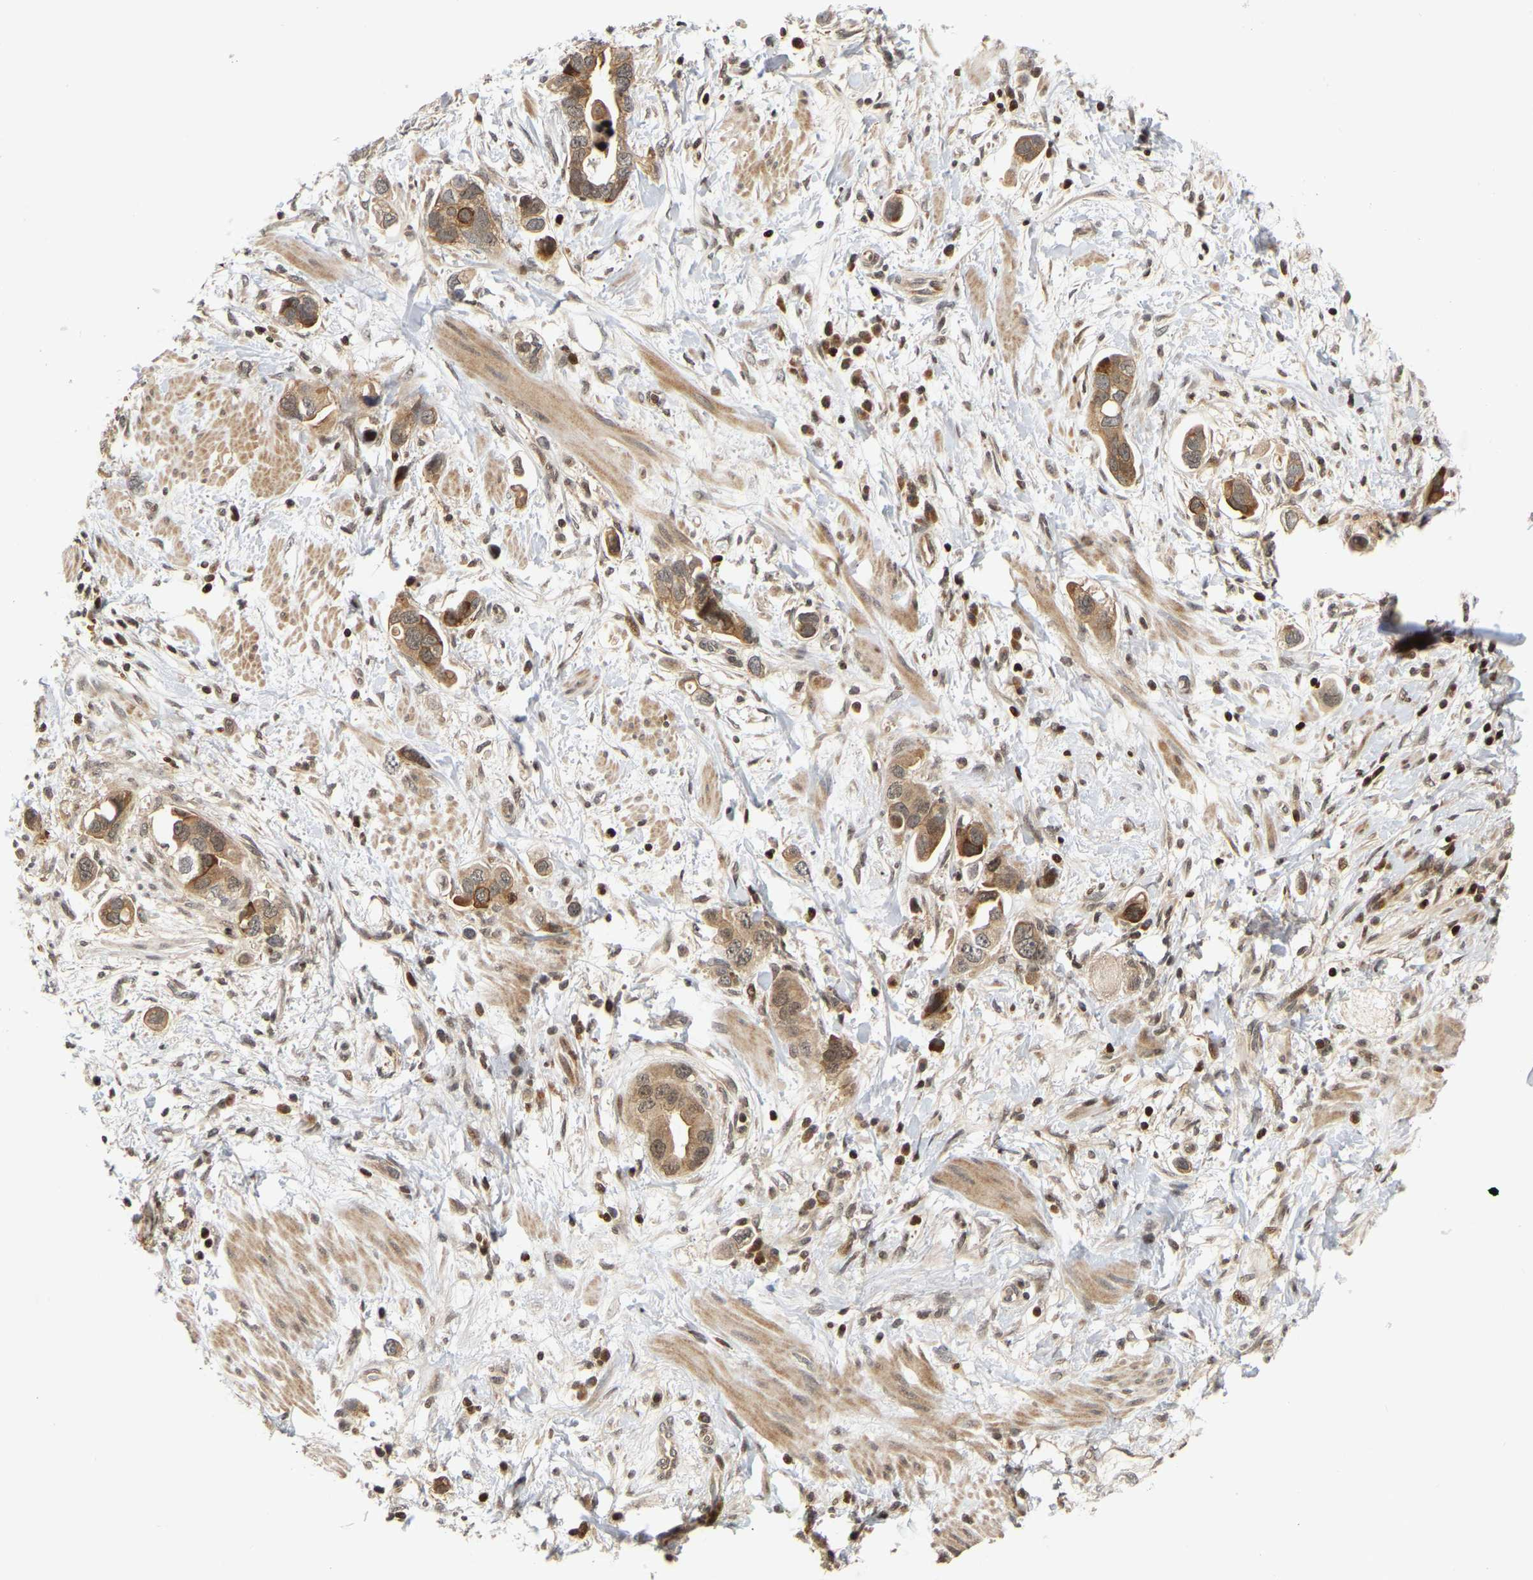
{"staining": {"intensity": "moderate", "quantity": "25%-75%", "location": "cytoplasmic/membranous,nuclear"}, "tissue": "stomach cancer", "cell_type": "Tumor cells", "image_type": "cancer", "snomed": [{"axis": "morphology", "description": "Adenocarcinoma, NOS"}, {"axis": "topography", "description": "Stomach, lower"}], "caption": "Immunohistochemistry image of adenocarcinoma (stomach) stained for a protein (brown), which displays medium levels of moderate cytoplasmic/membranous and nuclear staining in about 25%-75% of tumor cells.", "gene": "NFE2L2", "patient": {"sex": "female", "age": 93}}